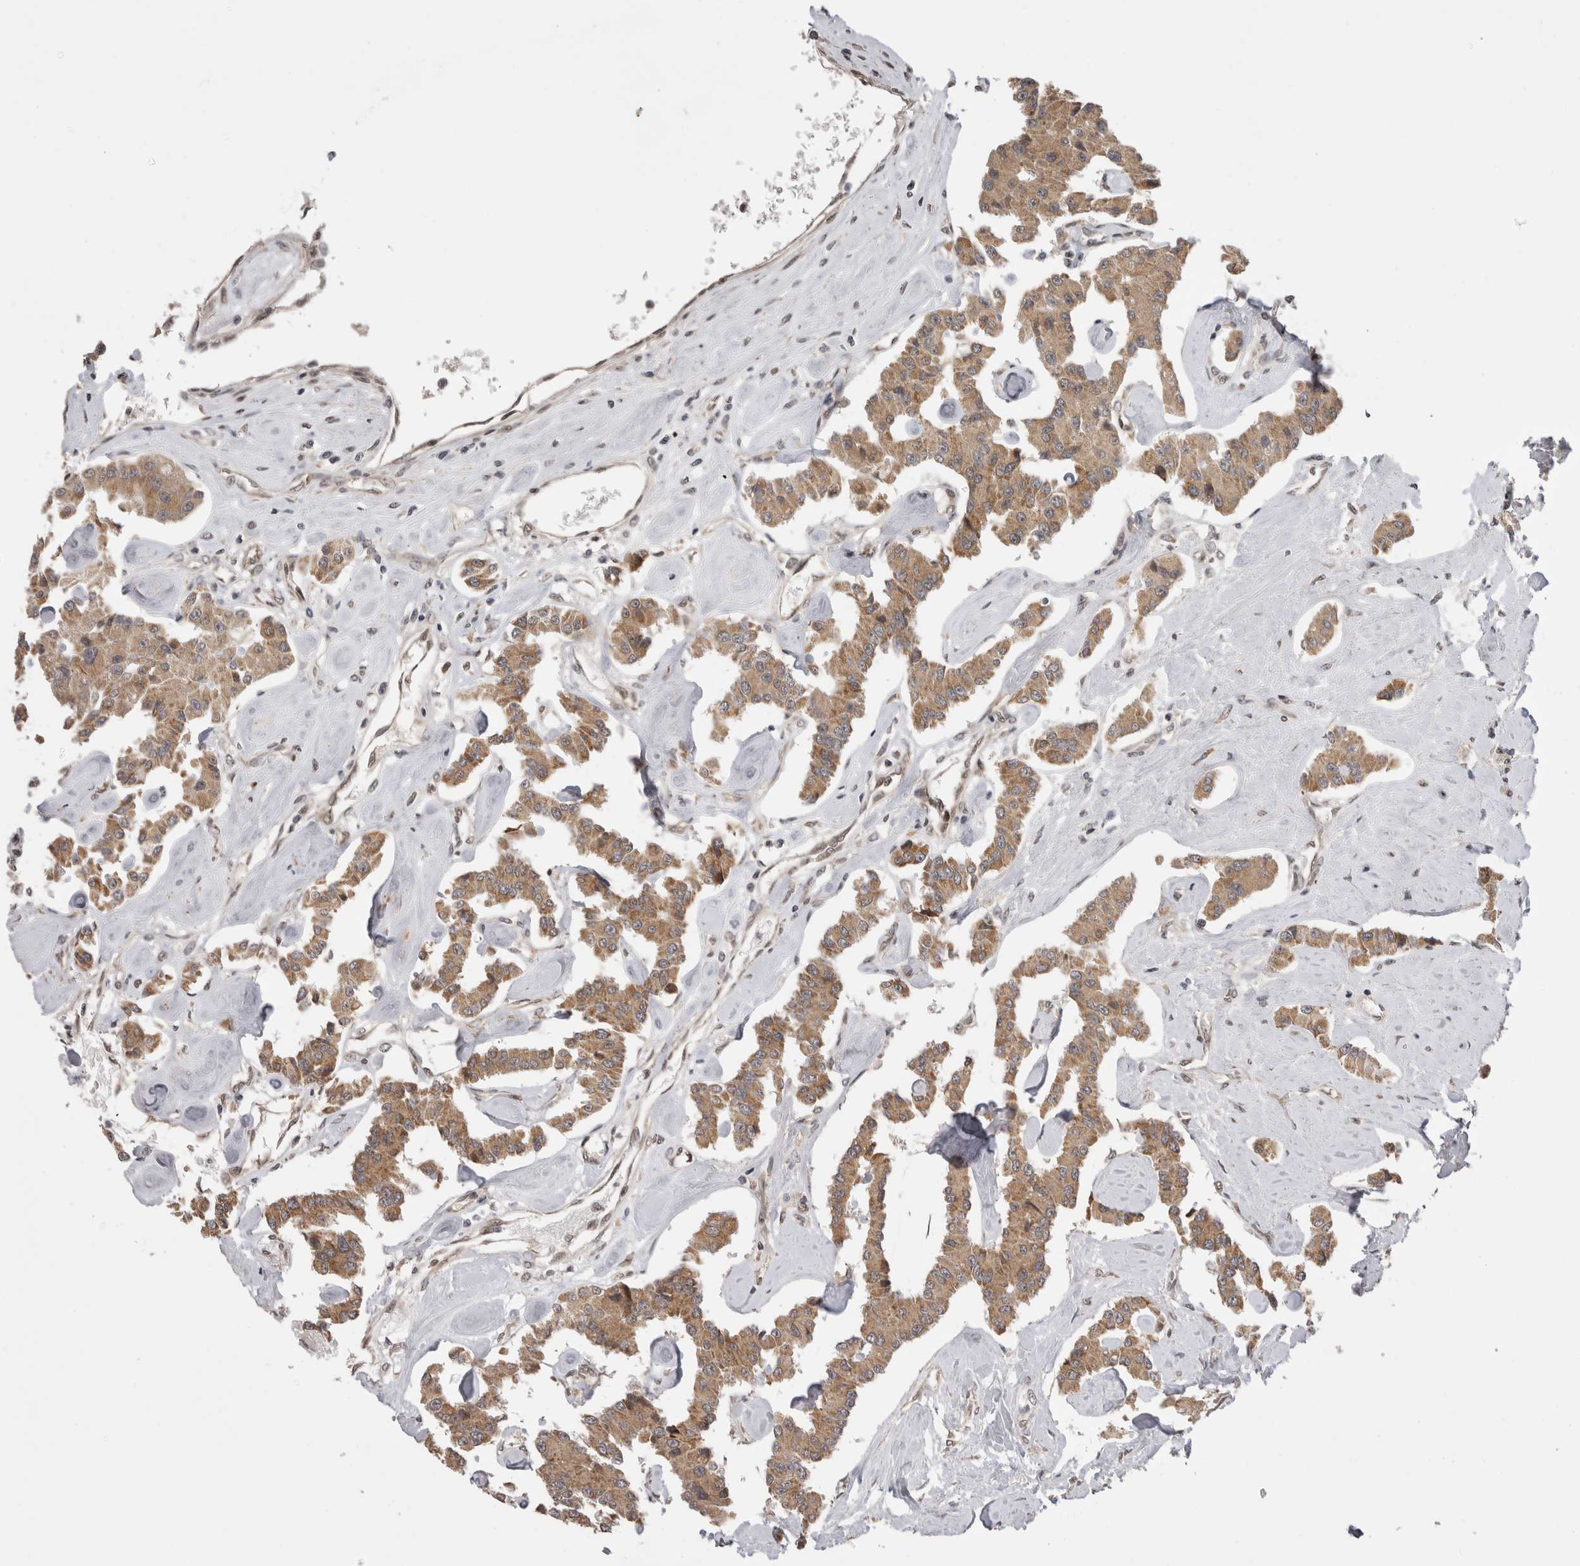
{"staining": {"intensity": "moderate", "quantity": ">75%", "location": "cytoplasmic/membranous"}, "tissue": "carcinoid", "cell_type": "Tumor cells", "image_type": "cancer", "snomed": [{"axis": "morphology", "description": "Carcinoid, malignant, NOS"}, {"axis": "topography", "description": "Pancreas"}], "caption": "Immunohistochemical staining of human carcinoid (malignant) exhibits moderate cytoplasmic/membranous protein positivity in approximately >75% of tumor cells.", "gene": "TMEM65", "patient": {"sex": "male", "age": 41}}